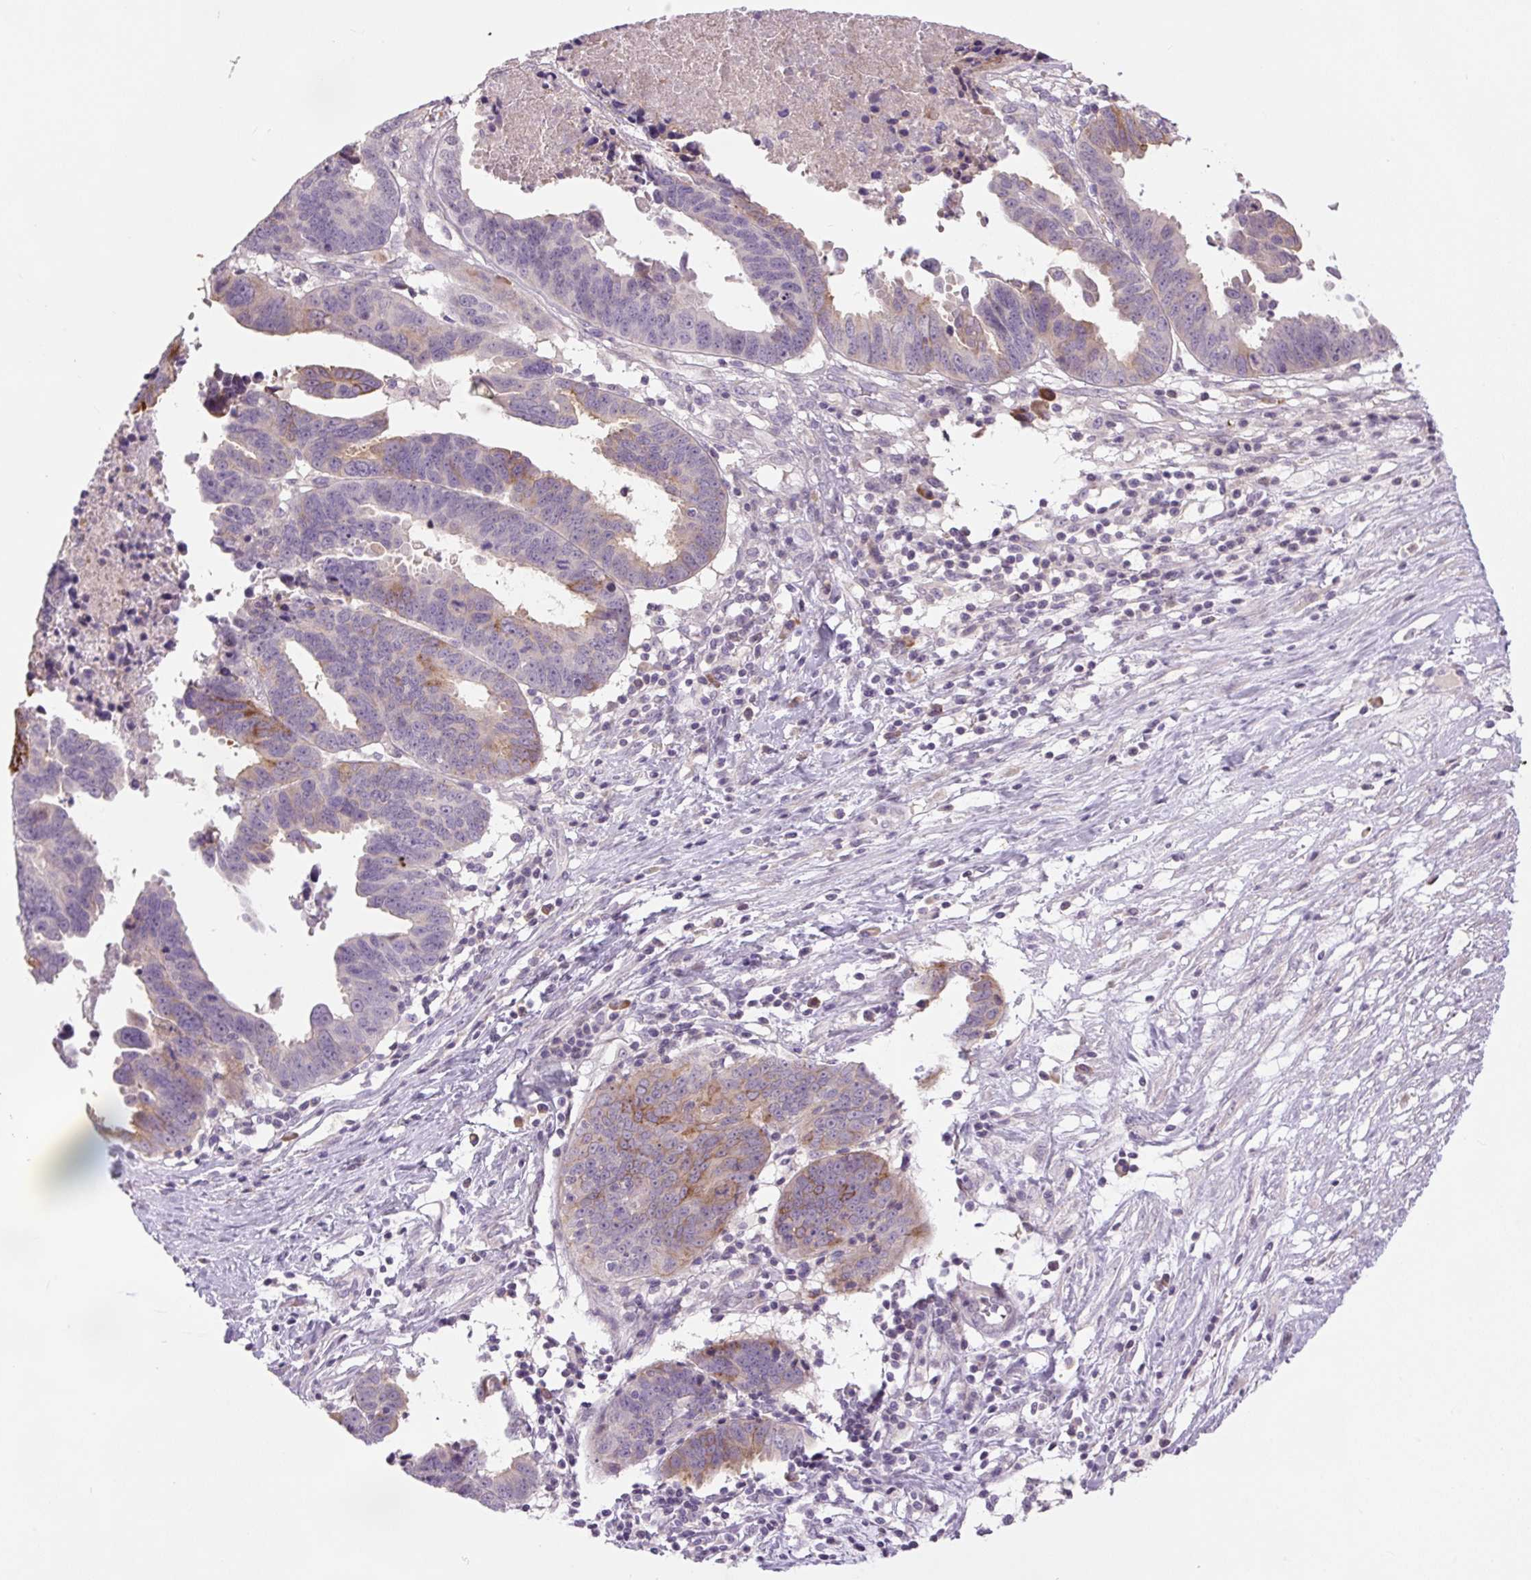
{"staining": {"intensity": "moderate", "quantity": "<25%", "location": "cytoplasmic/membranous"}, "tissue": "ovarian cancer", "cell_type": "Tumor cells", "image_type": "cancer", "snomed": [{"axis": "morphology", "description": "Carcinoma, endometroid"}, {"axis": "morphology", "description": "Cystadenocarcinoma, serous, NOS"}, {"axis": "topography", "description": "Ovary"}], "caption": "Protein analysis of ovarian cancer (endometroid carcinoma) tissue exhibits moderate cytoplasmic/membranous staining in approximately <25% of tumor cells.", "gene": "TMEM100", "patient": {"sex": "female", "age": 45}}